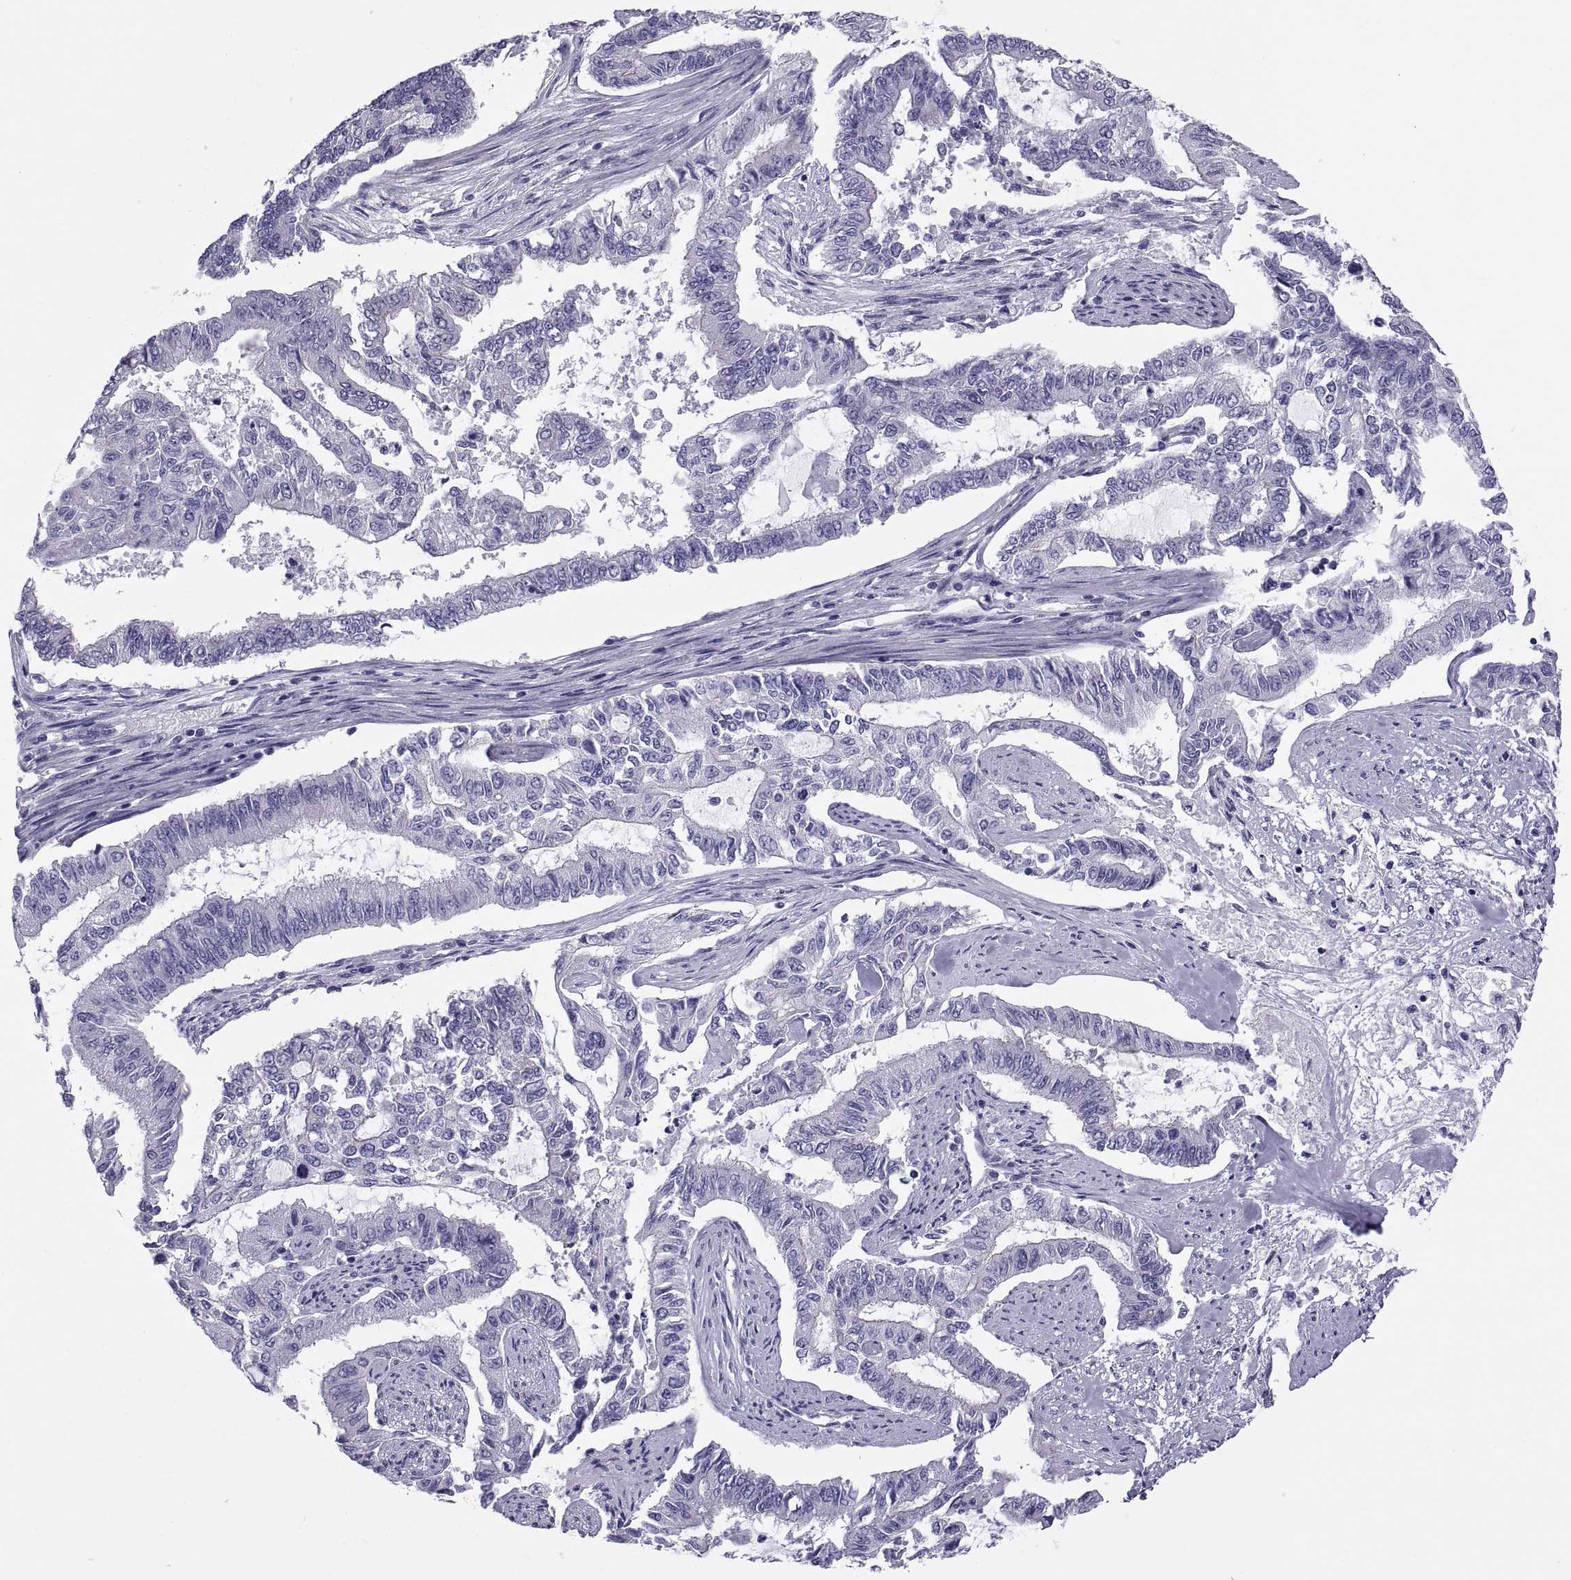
{"staining": {"intensity": "negative", "quantity": "none", "location": "none"}, "tissue": "endometrial cancer", "cell_type": "Tumor cells", "image_type": "cancer", "snomed": [{"axis": "morphology", "description": "Adenocarcinoma, NOS"}, {"axis": "topography", "description": "Uterus"}], "caption": "DAB (3,3'-diaminobenzidine) immunohistochemical staining of adenocarcinoma (endometrial) demonstrates no significant expression in tumor cells.", "gene": "RNASE12", "patient": {"sex": "female", "age": 59}}